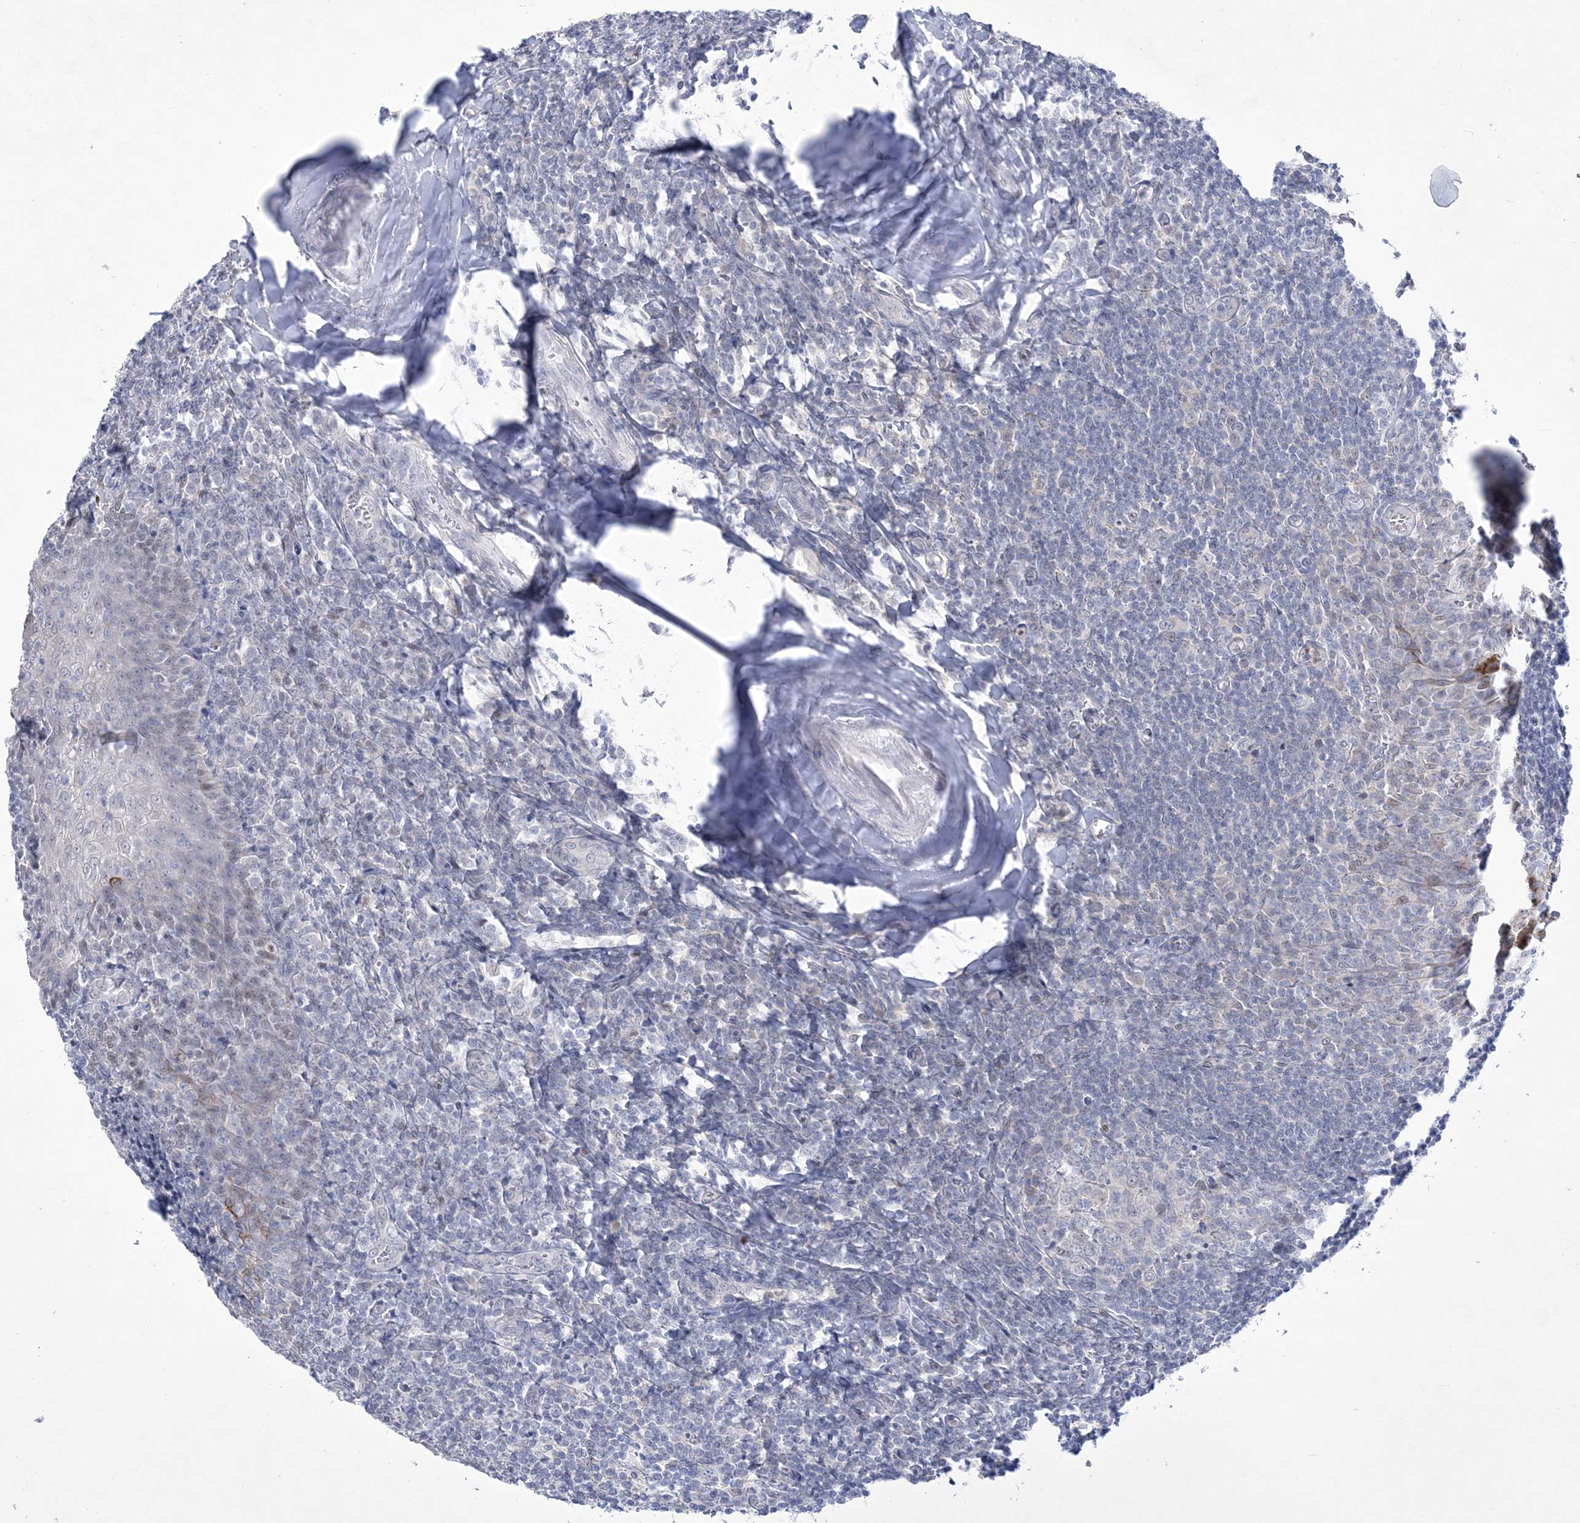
{"staining": {"intensity": "negative", "quantity": "none", "location": "none"}, "tissue": "tonsil", "cell_type": "Germinal center cells", "image_type": "normal", "snomed": [{"axis": "morphology", "description": "Normal tissue, NOS"}, {"axis": "topography", "description": "Tonsil"}], "caption": "An image of human tonsil is negative for staining in germinal center cells. (IHC, brightfield microscopy, high magnification).", "gene": "WDR27", "patient": {"sex": "male", "age": 27}}